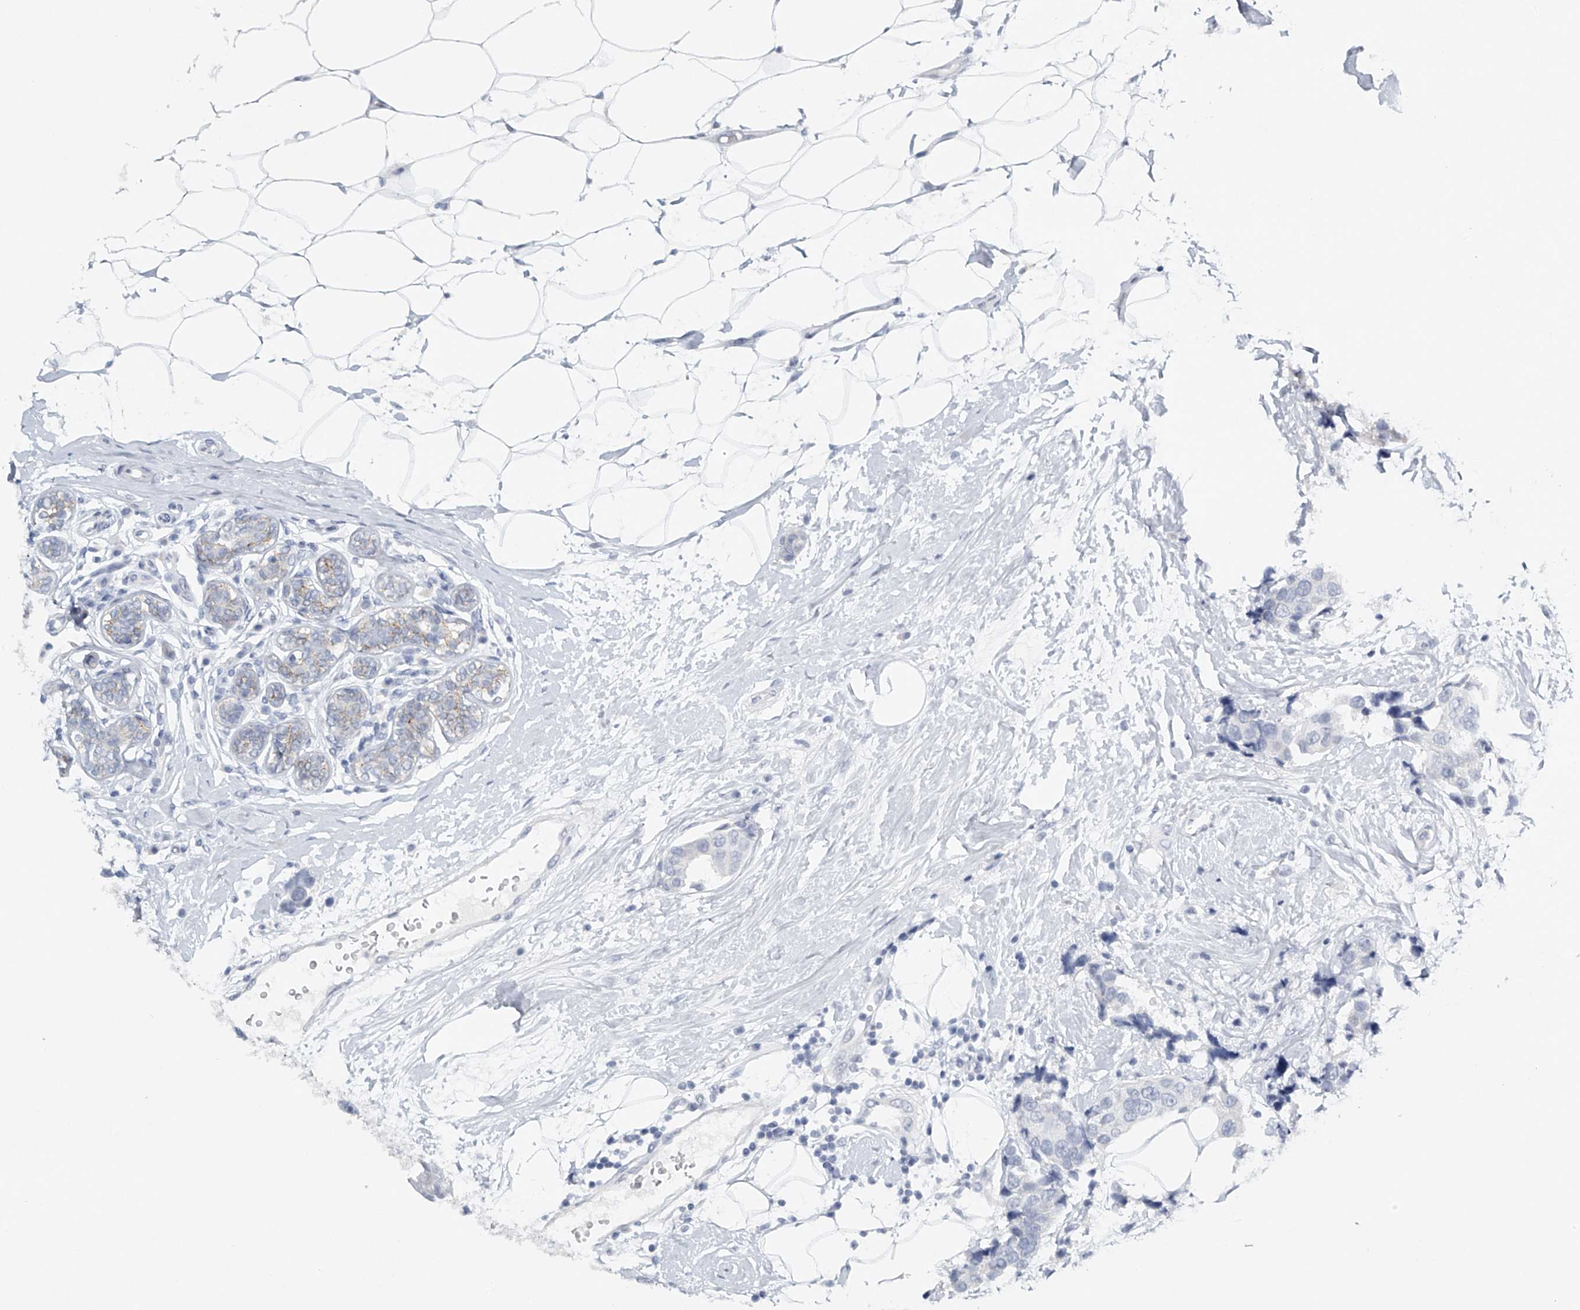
{"staining": {"intensity": "negative", "quantity": "none", "location": "none"}, "tissue": "breast cancer", "cell_type": "Tumor cells", "image_type": "cancer", "snomed": [{"axis": "morphology", "description": "Normal tissue, NOS"}, {"axis": "morphology", "description": "Duct carcinoma"}, {"axis": "topography", "description": "Breast"}], "caption": "DAB immunohistochemical staining of breast invasive ductal carcinoma demonstrates no significant positivity in tumor cells. (DAB IHC with hematoxylin counter stain).", "gene": "FAT2", "patient": {"sex": "female", "age": 39}}